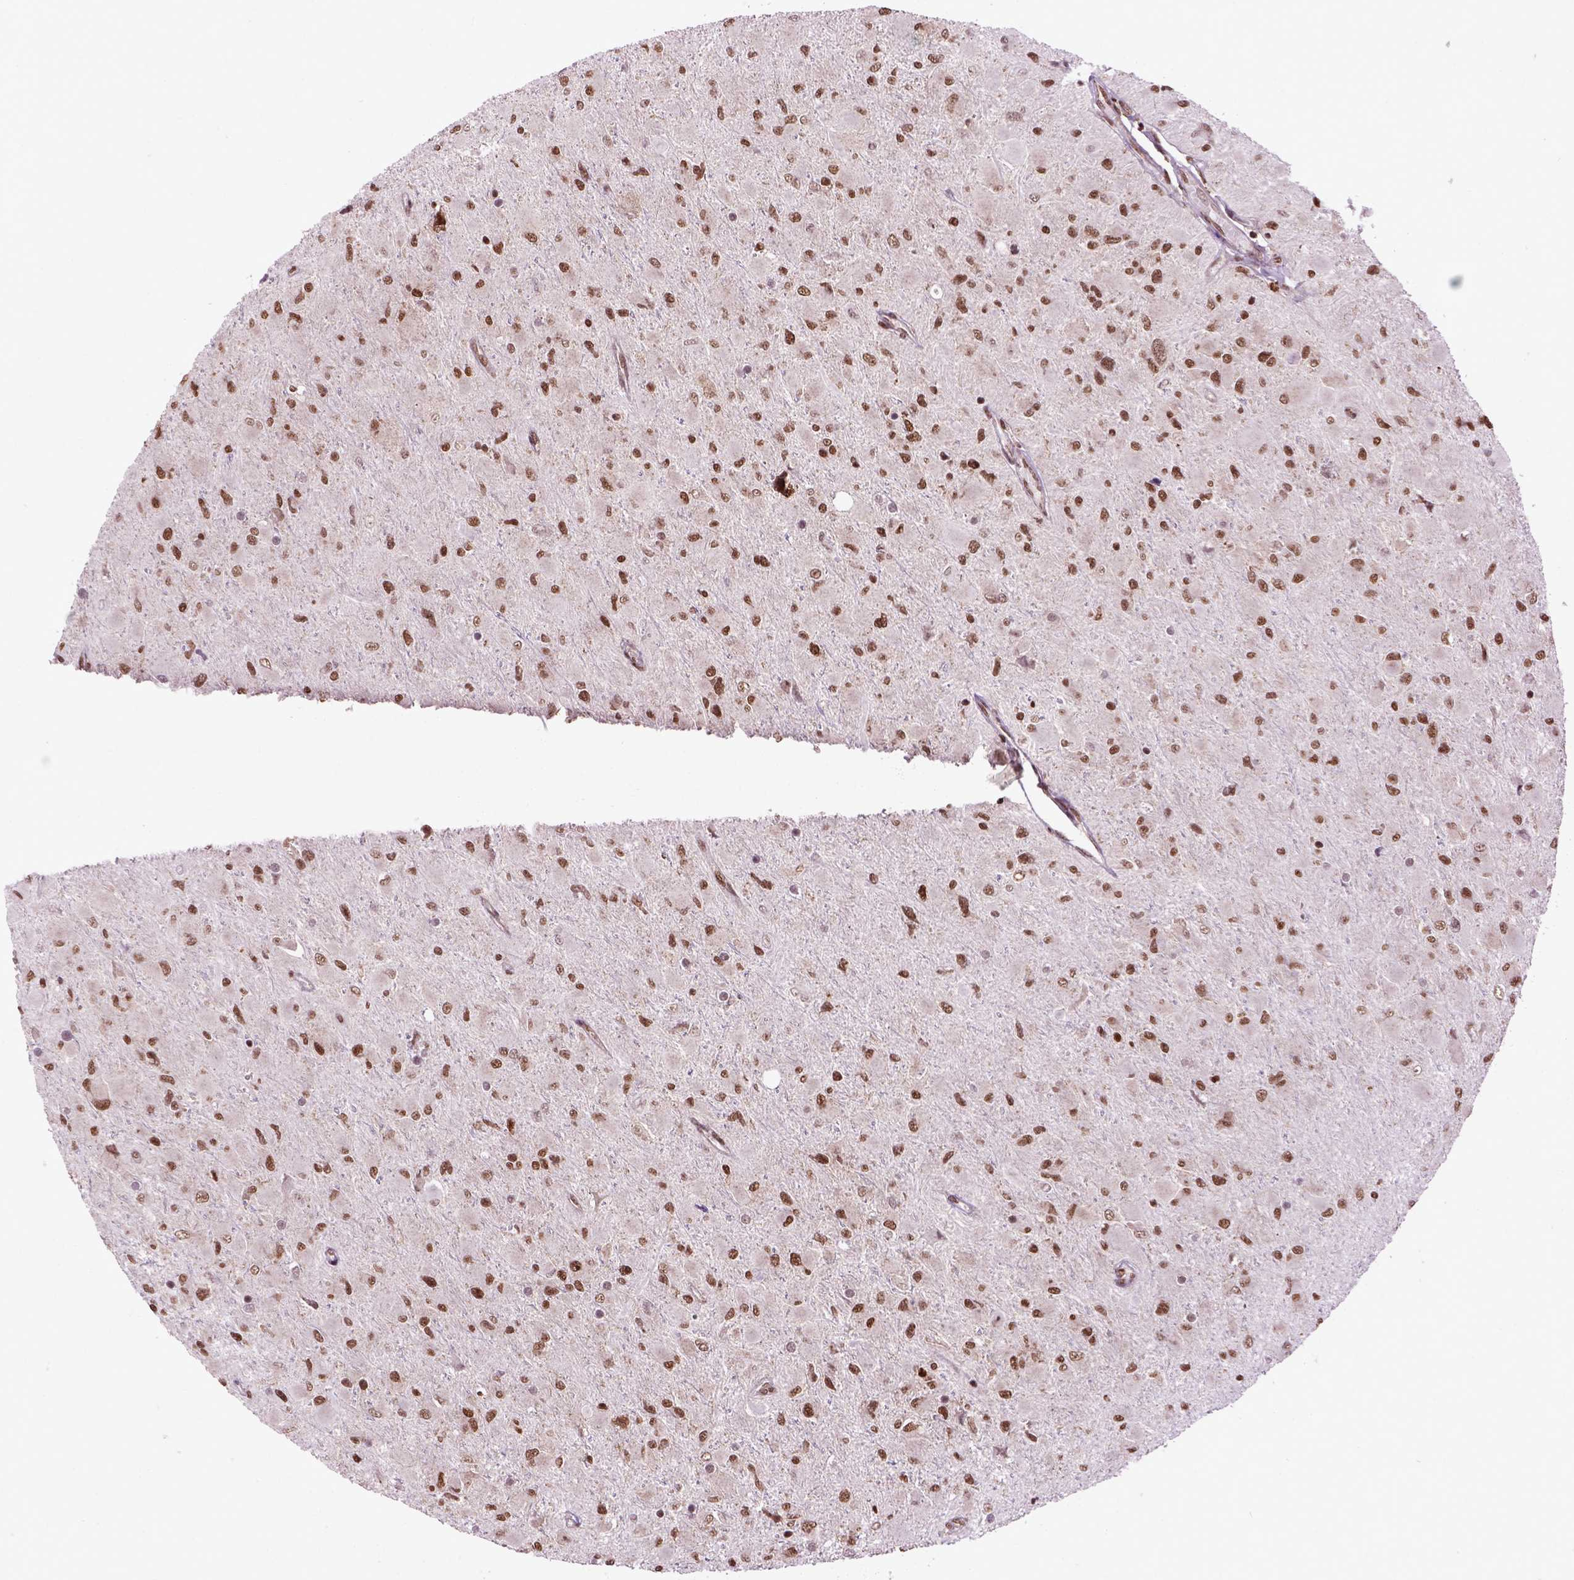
{"staining": {"intensity": "moderate", "quantity": ">75%", "location": "nuclear"}, "tissue": "glioma", "cell_type": "Tumor cells", "image_type": "cancer", "snomed": [{"axis": "morphology", "description": "Glioma, malignant, High grade"}, {"axis": "topography", "description": "Cerebral cortex"}], "caption": "Glioma stained with a protein marker demonstrates moderate staining in tumor cells.", "gene": "CELF1", "patient": {"sex": "female", "age": 36}}